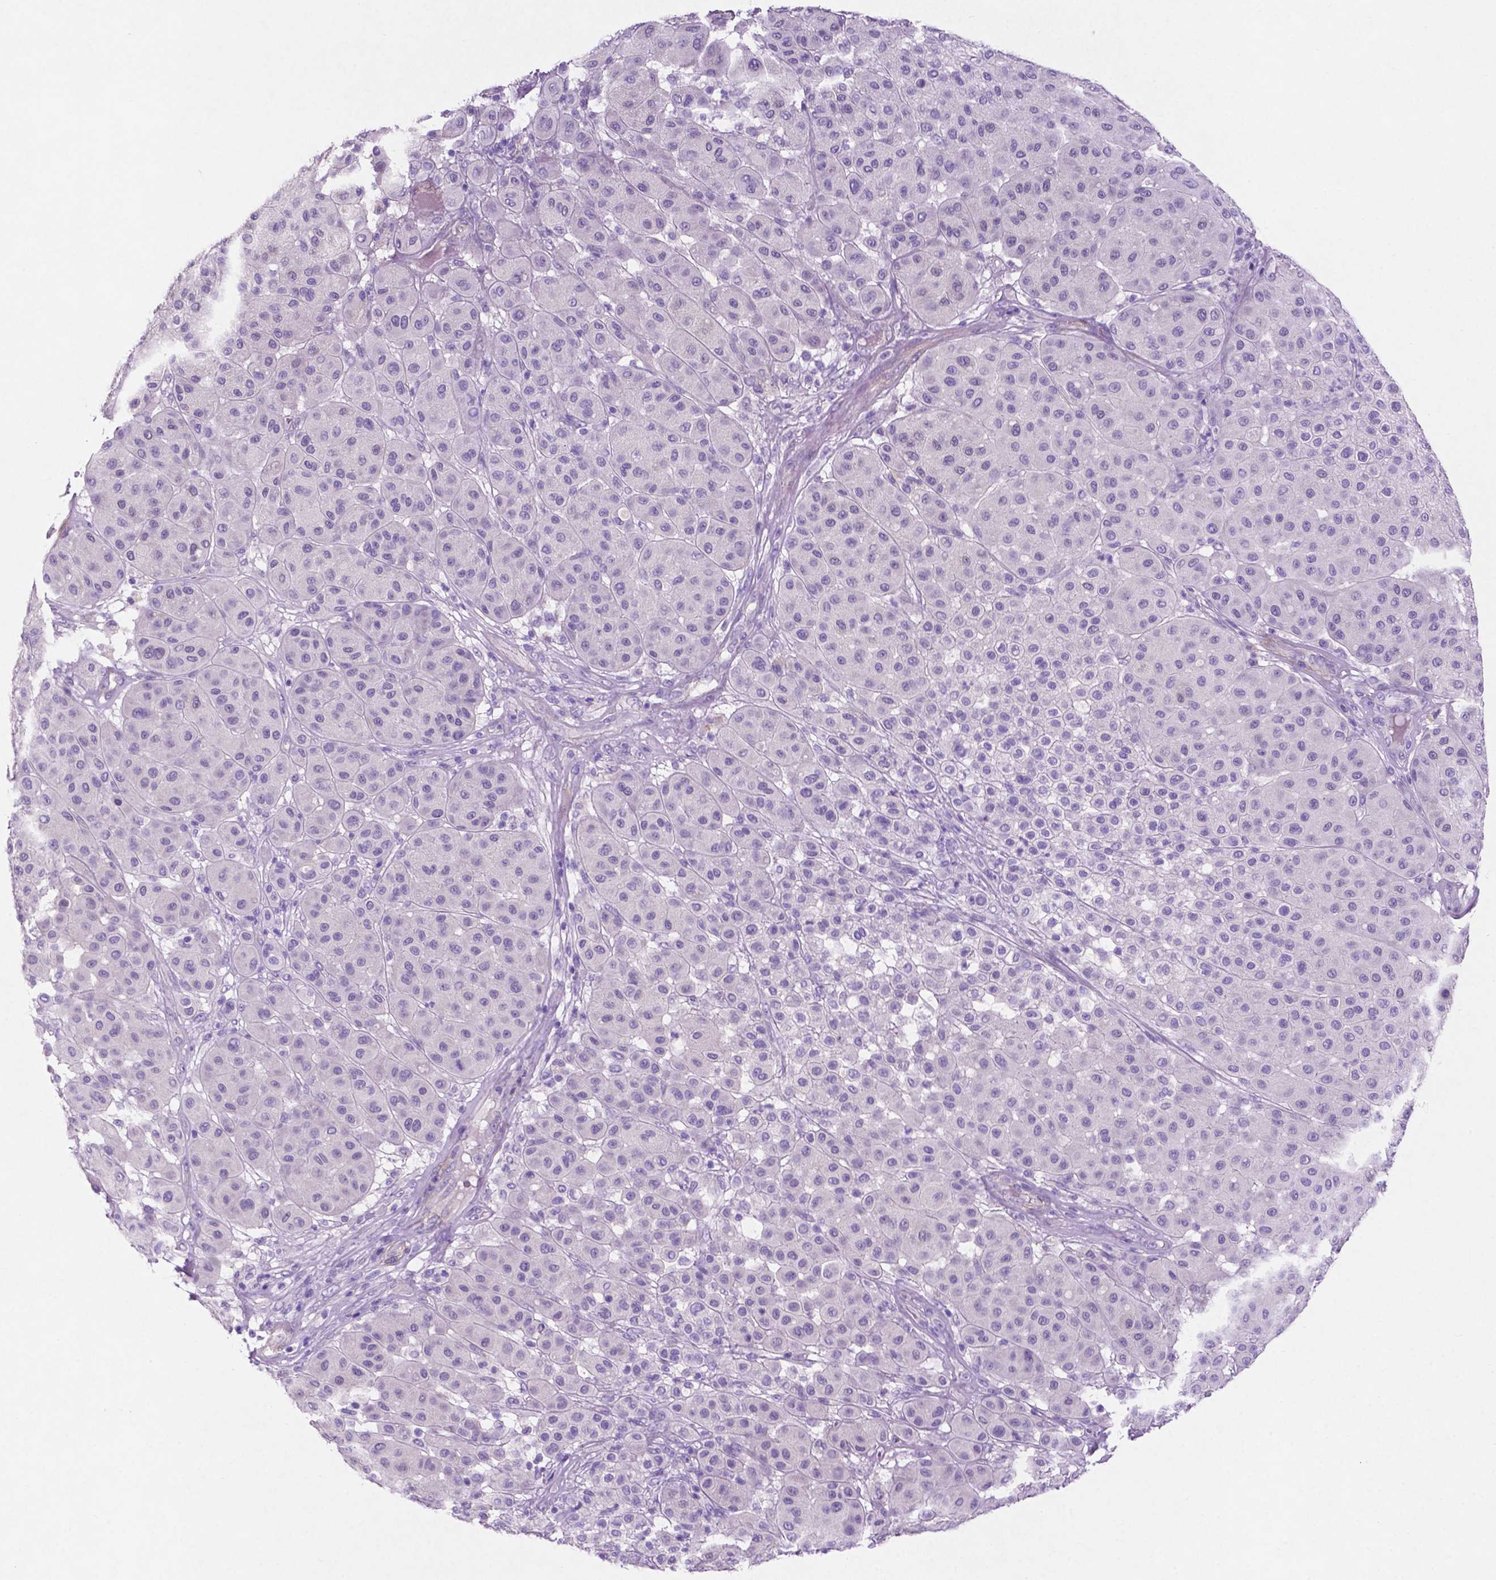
{"staining": {"intensity": "negative", "quantity": "none", "location": "none"}, "tissue": "melanoma", "cell_type": "Tumor cells", "image_type": "cancer", "snomed": [{"axis": "morphology", "description": "Malignant melanoma, Metastatic site"}, {"axis": "topography", "description": "Smooth muscle"}], "caption": "The IHC micrograph has no significant expression in tumor cells of melanoma tissue.", "gene": "ASPG", "patient": {"sex": "male", "age": 41}}